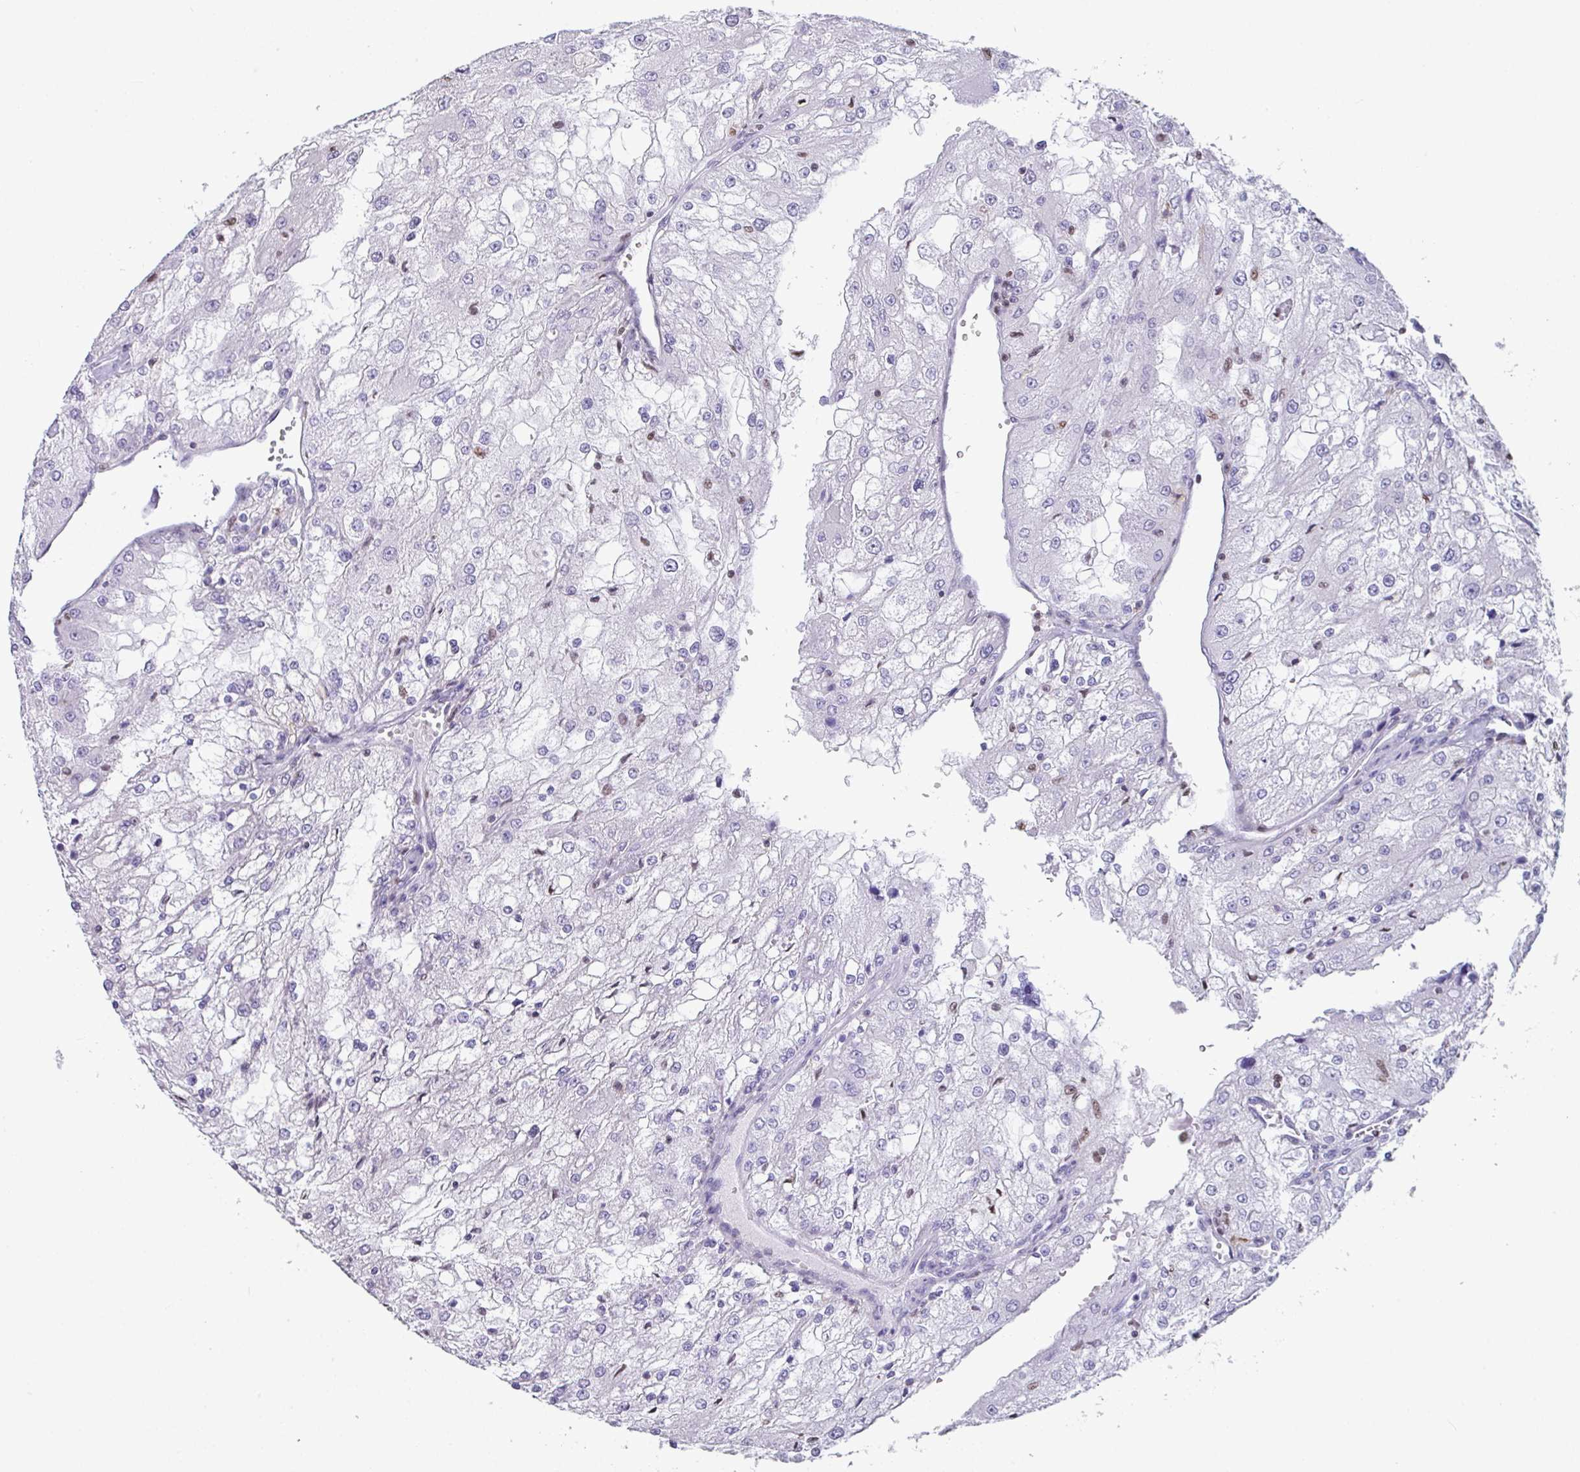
{"staining": {"intensity": "negative", "quantity": "none", "location": "none"}, "tissue": "renal cancer", "cell_type": "Tumor cells", "image_type": "cancer", "snomed": [{"axis": "morphology", "description": "Adenocarcinoma, NOS"}, {"axis": "topography", "description": "Kidney"}], "caption": "Immunohistochemistry histopathology image of adenocarcinoma (renal) stained for a protein (brown), which shows no positivity in tumor cells.", "gene": "BTBD10", "patient": {"sex": "female", "age": 74}}